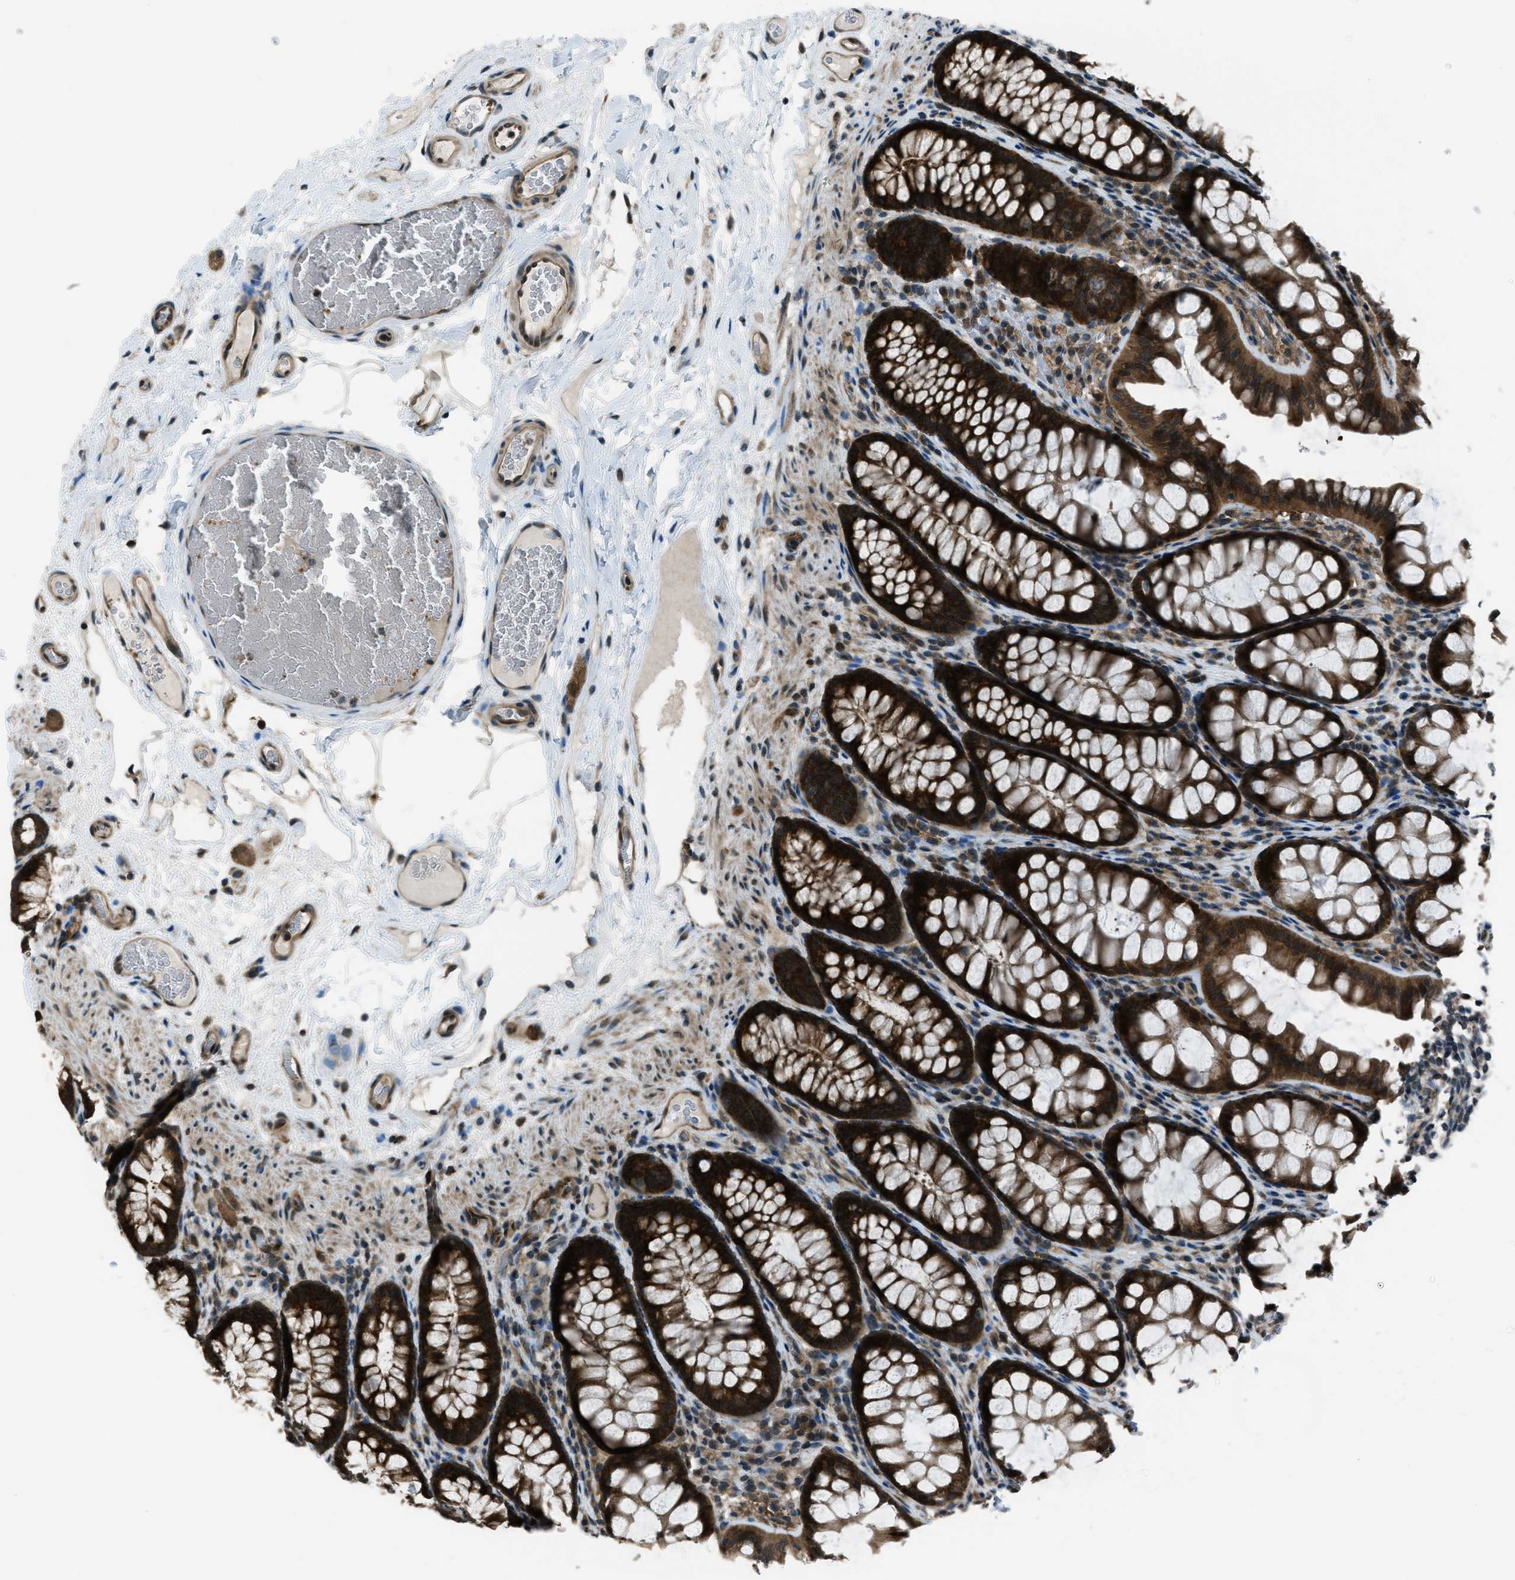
{"staining": {"intensity": "moderate", "quantity": ">75%", "location": "cytoplasmic/membranous,nuclear"}, "tissue": "colon", "cell_type": "Endothelial cells", "image_type": "normal", "snomed": [{"axis": "morphology", "description": "Normal tissue, NOS"}, {"axis": "topography", "description": "Colon"}], "caption": "Immunohistochemistry of unremarkable colon exhibits medium levels of moderate cytoplasmic/membranous,nuclear staining in about >75% of endothelial cells. The staining was performed using DAB, with brown indicating positive protein expression. Nuclei are stained blue with hematoxylin.", "gene": "ASAP2", "patient": {"sex": "female", "age": 55}}